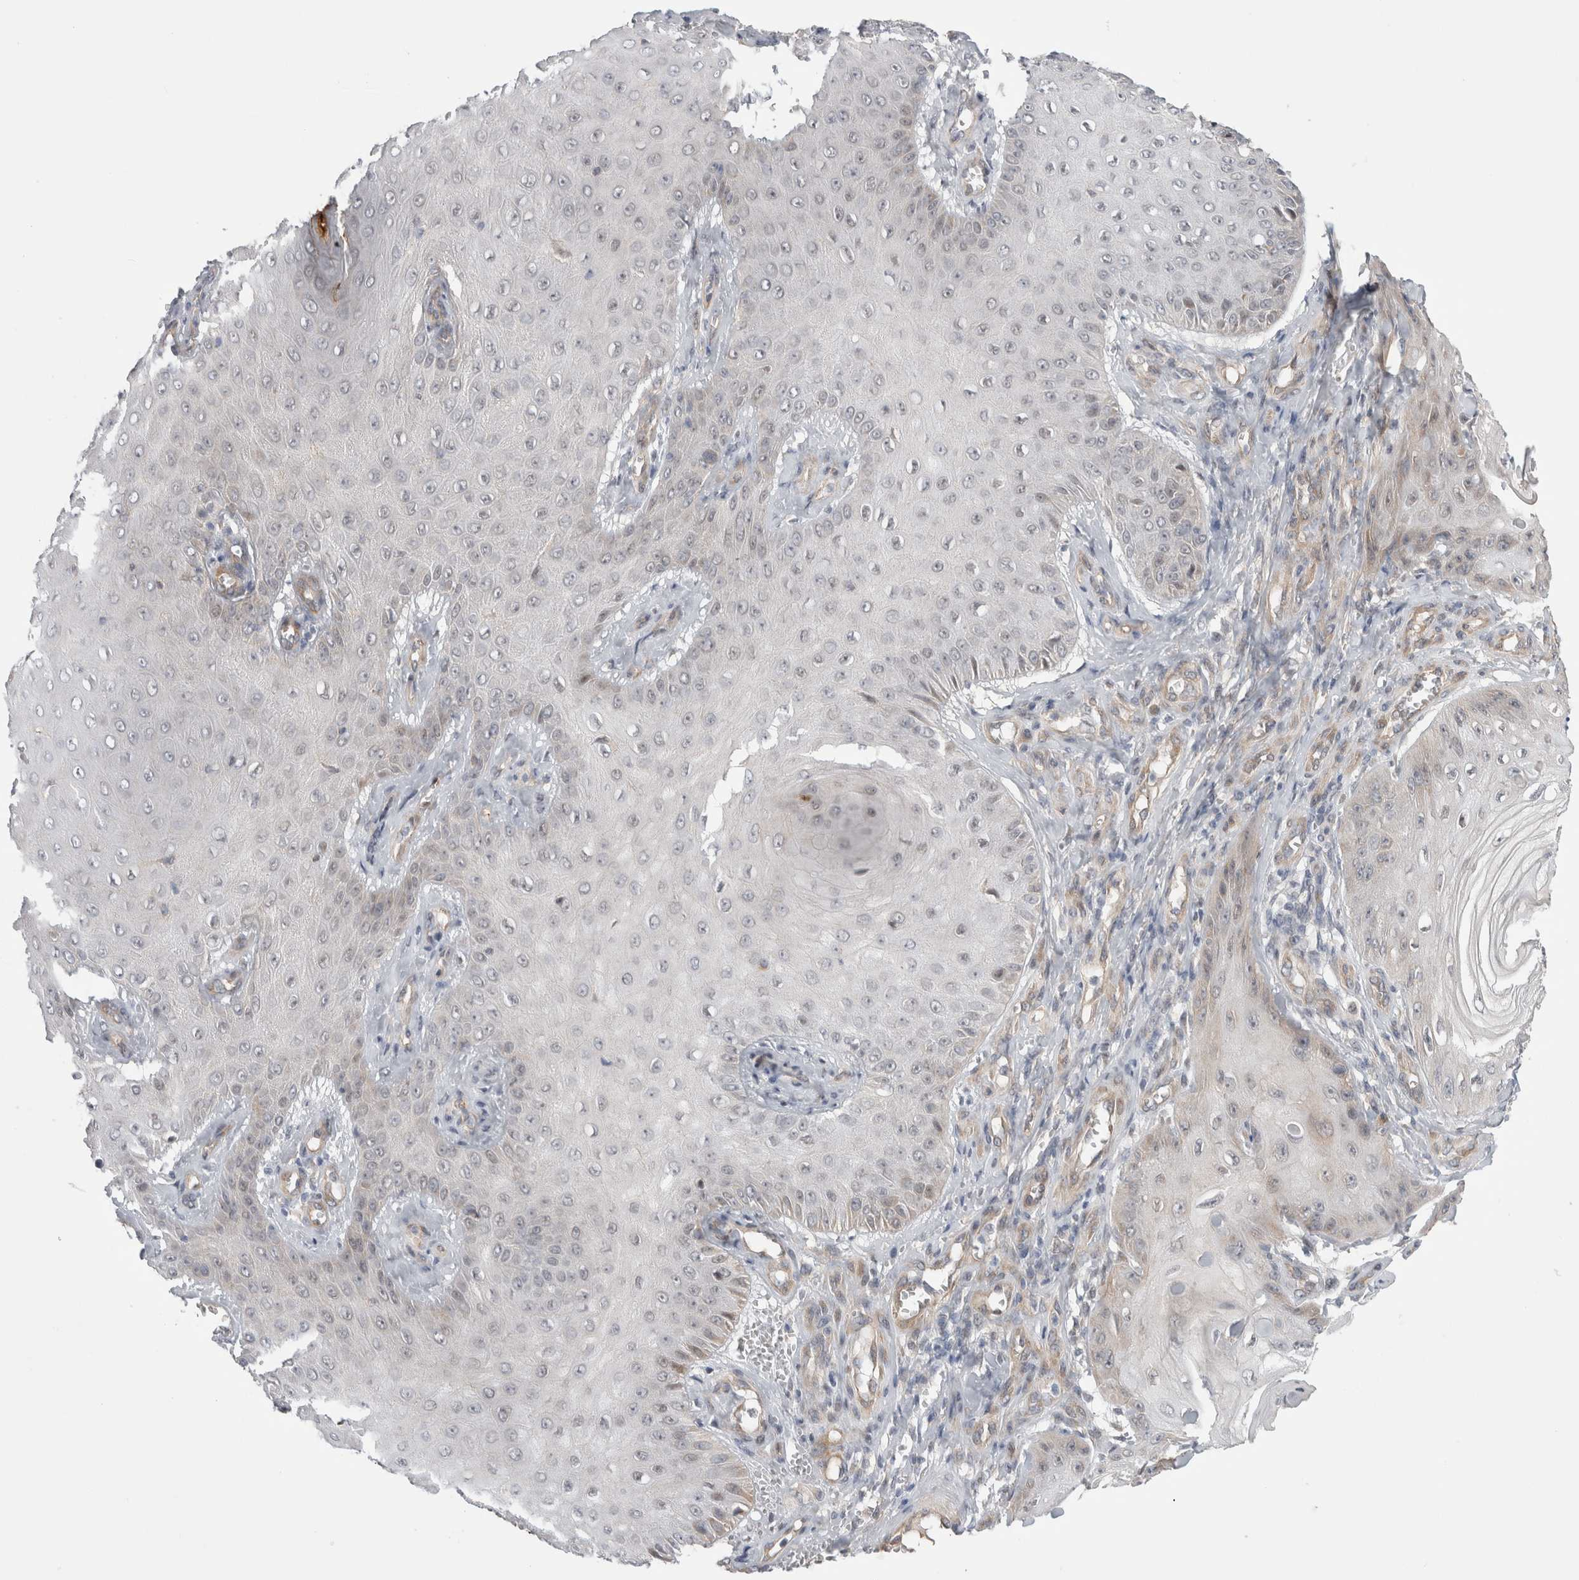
{"staining": {"intensity": "negative", "quantity": "none", "location": "none"}, "tissue": "skin cancer", "cell_type": "Tumor cells", "image_type": "cancer", "snomed": [{"axis": "morphology", "description": "Squamous cell carcinoma, NOS"}, {"axis": "topography", "description": "Skin"}], "caption": "Tumor cells are negative for brown protein staining in skin squamous cell carcinoma.", "gene": "TAFA5", "patient": {"sex": "male", "age": 74}}